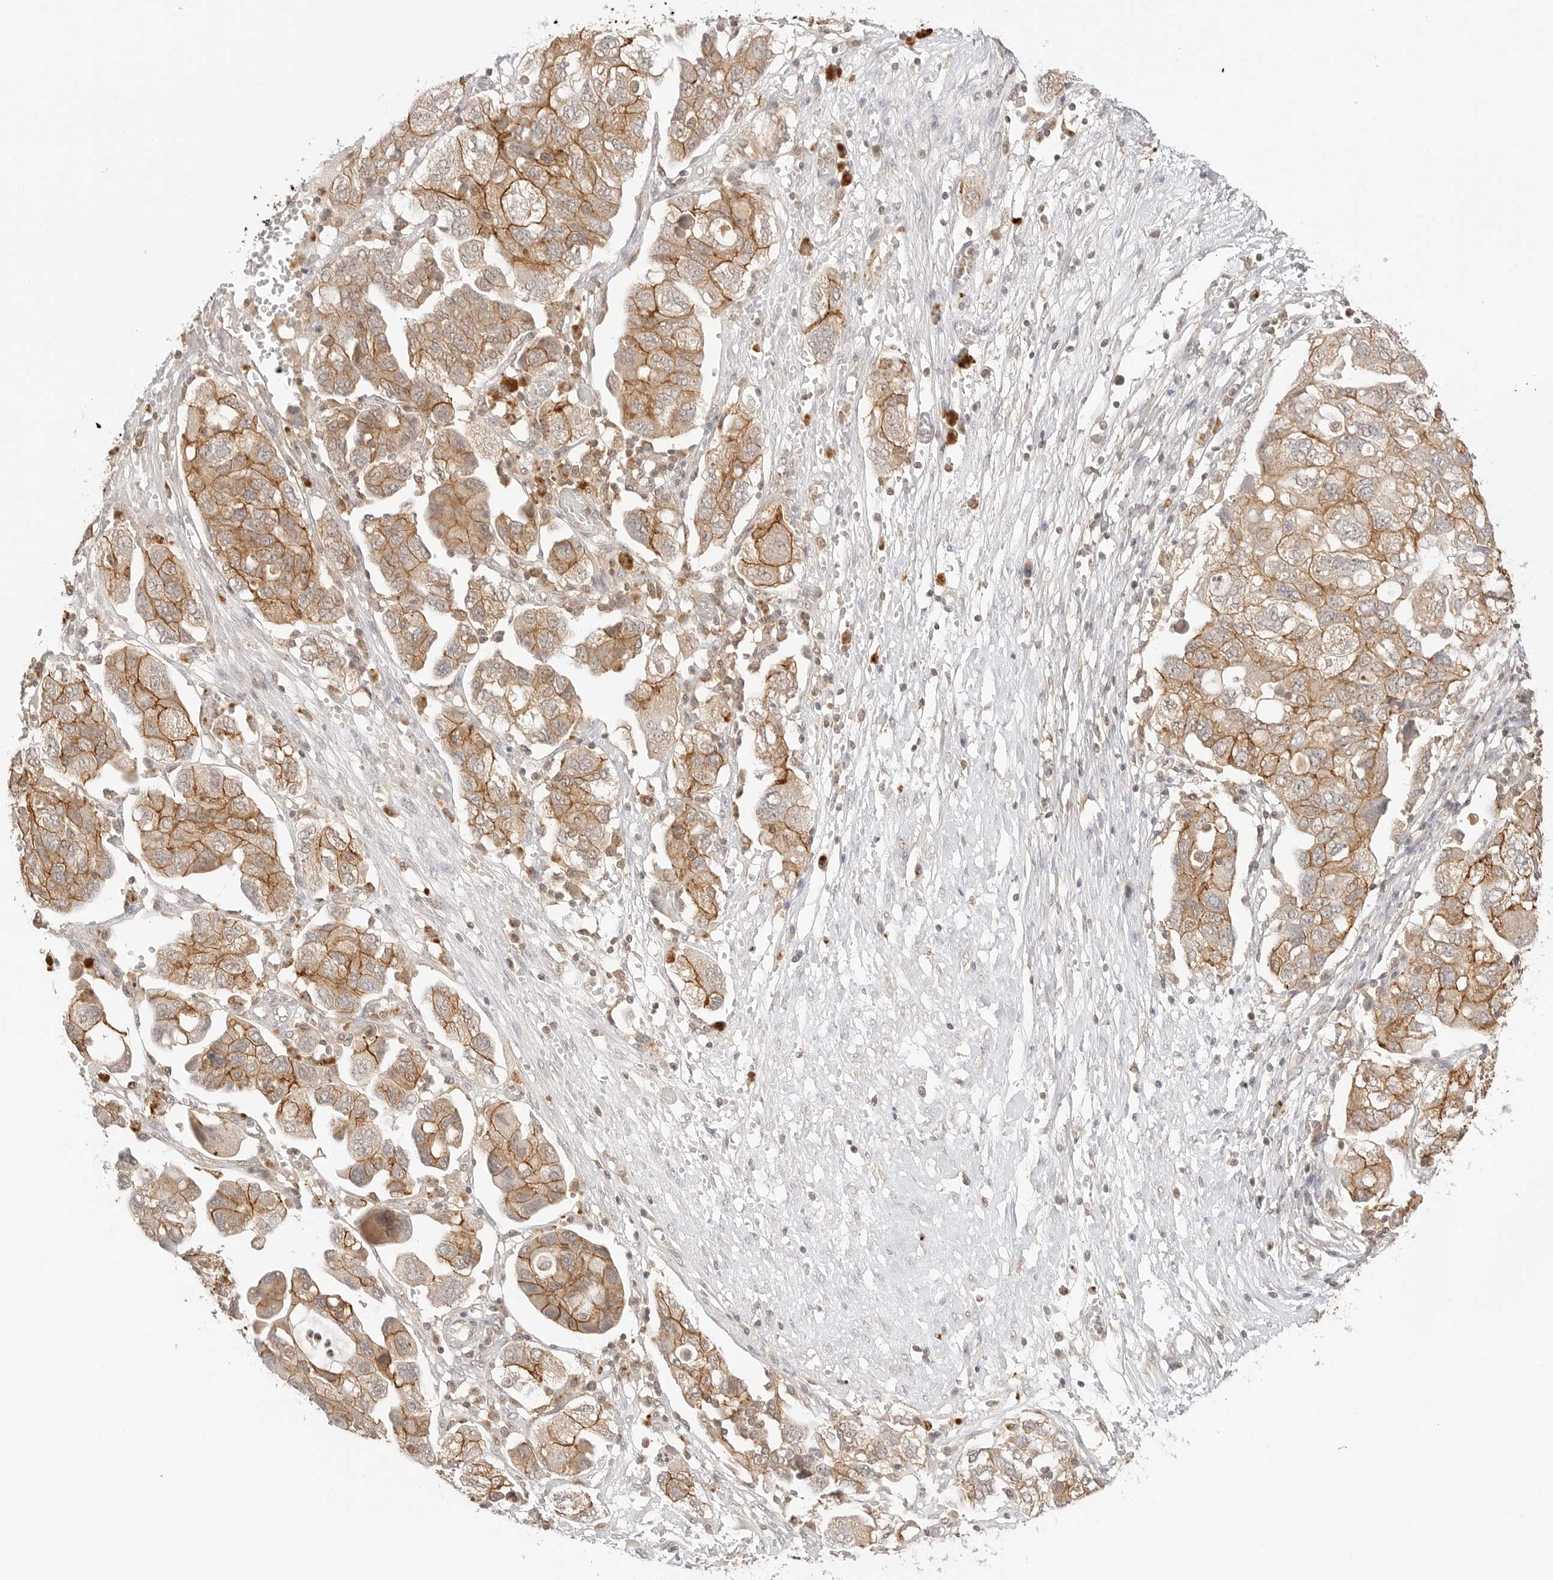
{"staining": {"intensity": "moderate", "quantity": ">75%", "location": "cytoplasmic/membranous"}, "tissue": "ovarian cancer", "cell_type": "Tumor cells", "image_type": "cancer", "snomed": [{"axis": "morphology", "description": "Carcinoma, NOS"}, {"axis": "morphology", "description": "Cystadenocarcinoma, serous, NOS"}, {"axis": "topography", "description": "Ovary"}], "caption": "Immunohistochemical staining of ovarian serous cystadenocarcinoma displays moderate cytoplasmic/membranous protein expression in about >75% of tumor cells. (brown staining indicates protein expression, while blue staining denotes nuclei).", "gene": "EPHA1", "patient": {"sex": "female", "age": 69}}